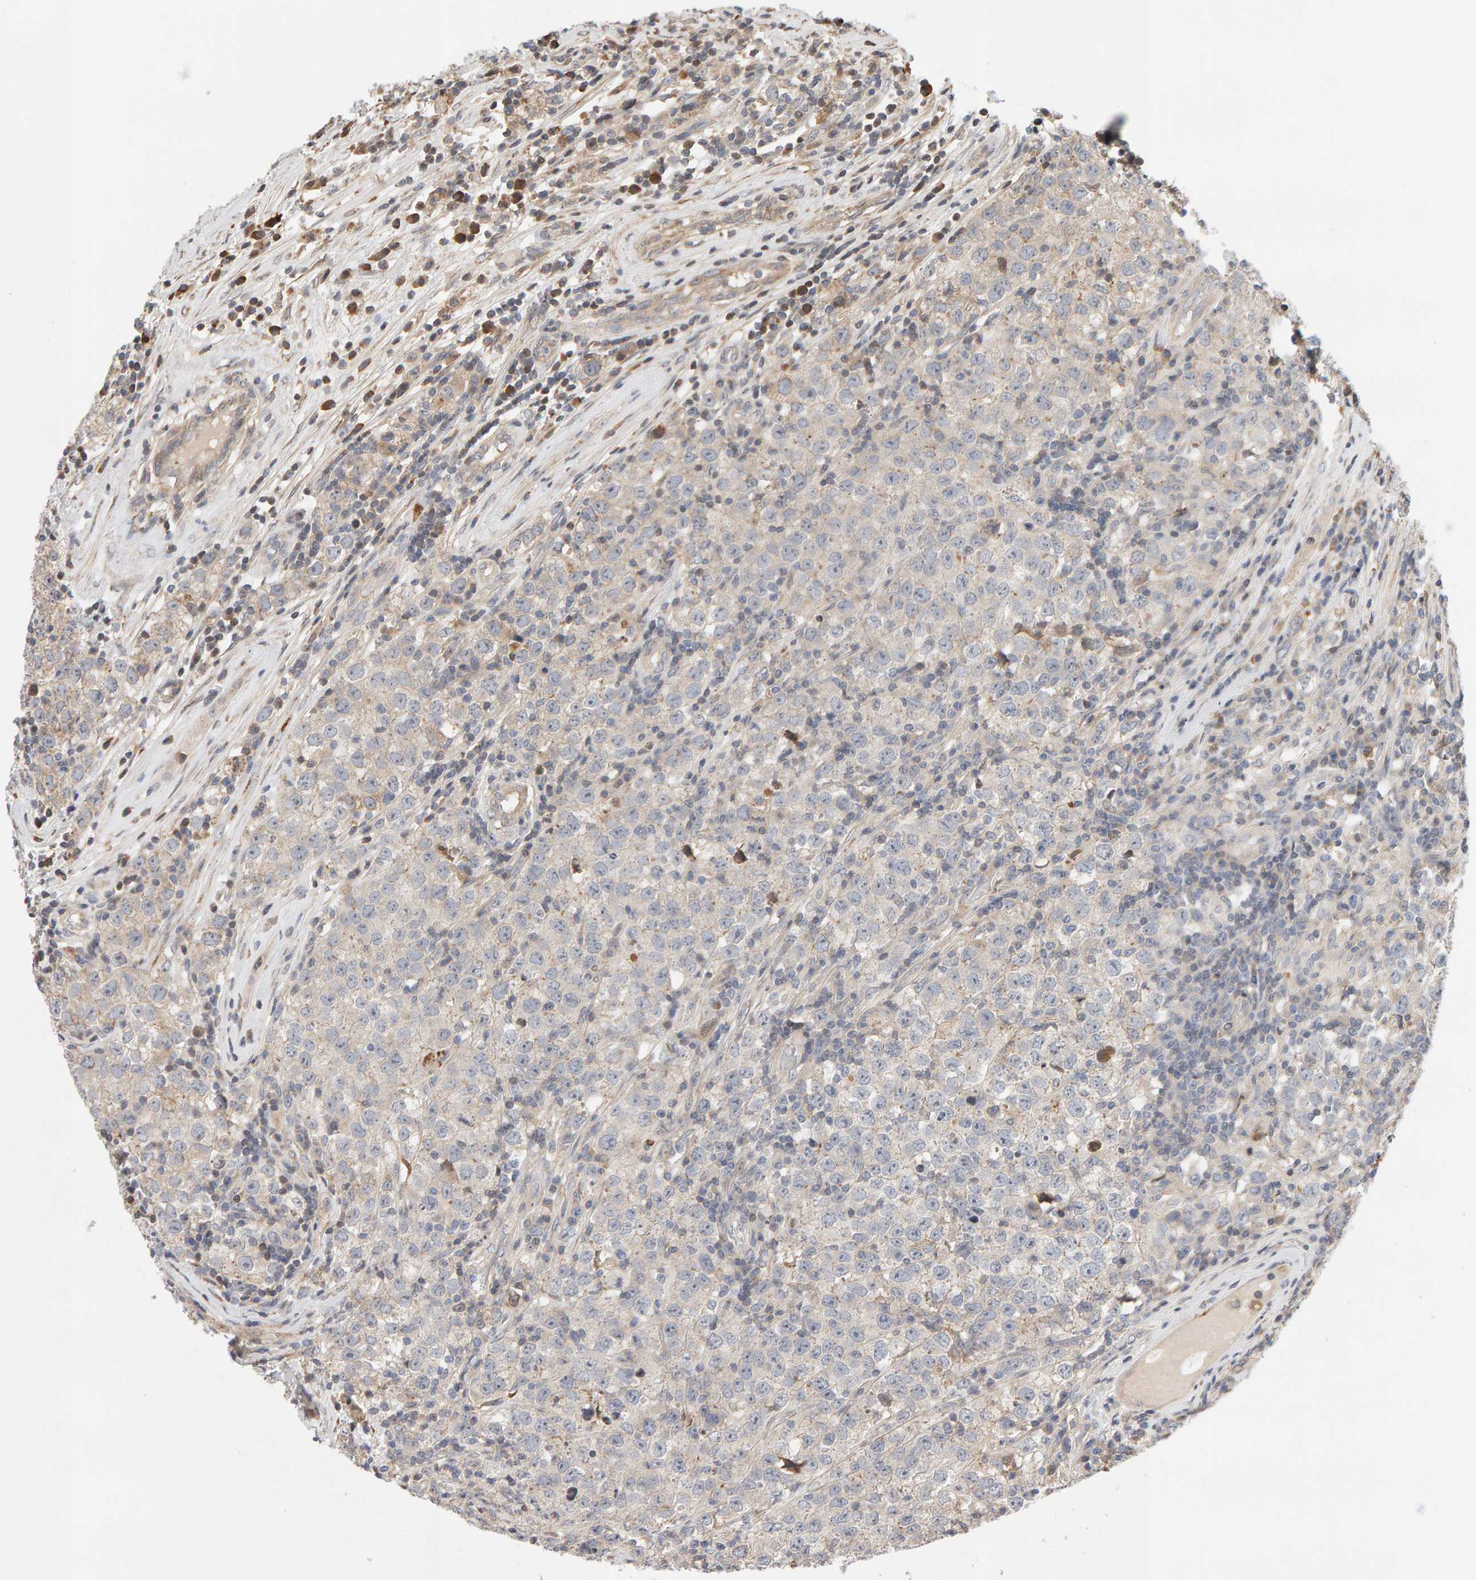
{"staining": {"intensity": "weak", "quantity": "<25%", "location": "cytoplasmic/membranous"}, "tissue": "testis cancer", "cell_type": "Tumor cells", "image_type": "cancer", "snomed": [{"axis": "morphology", "description": "Seminoma, NOS"}, {"axis": "morphology", "description": "Carcinoma, Embryonal, NOS"}, {"axis": "topography", "description": "Testis"}], "caption": "An image of testis cancer stained for a protein demonstrates no brown staining in tumor cells.", "gene": "LZTS1", "patient": {"sex": "male", "age": 28}}